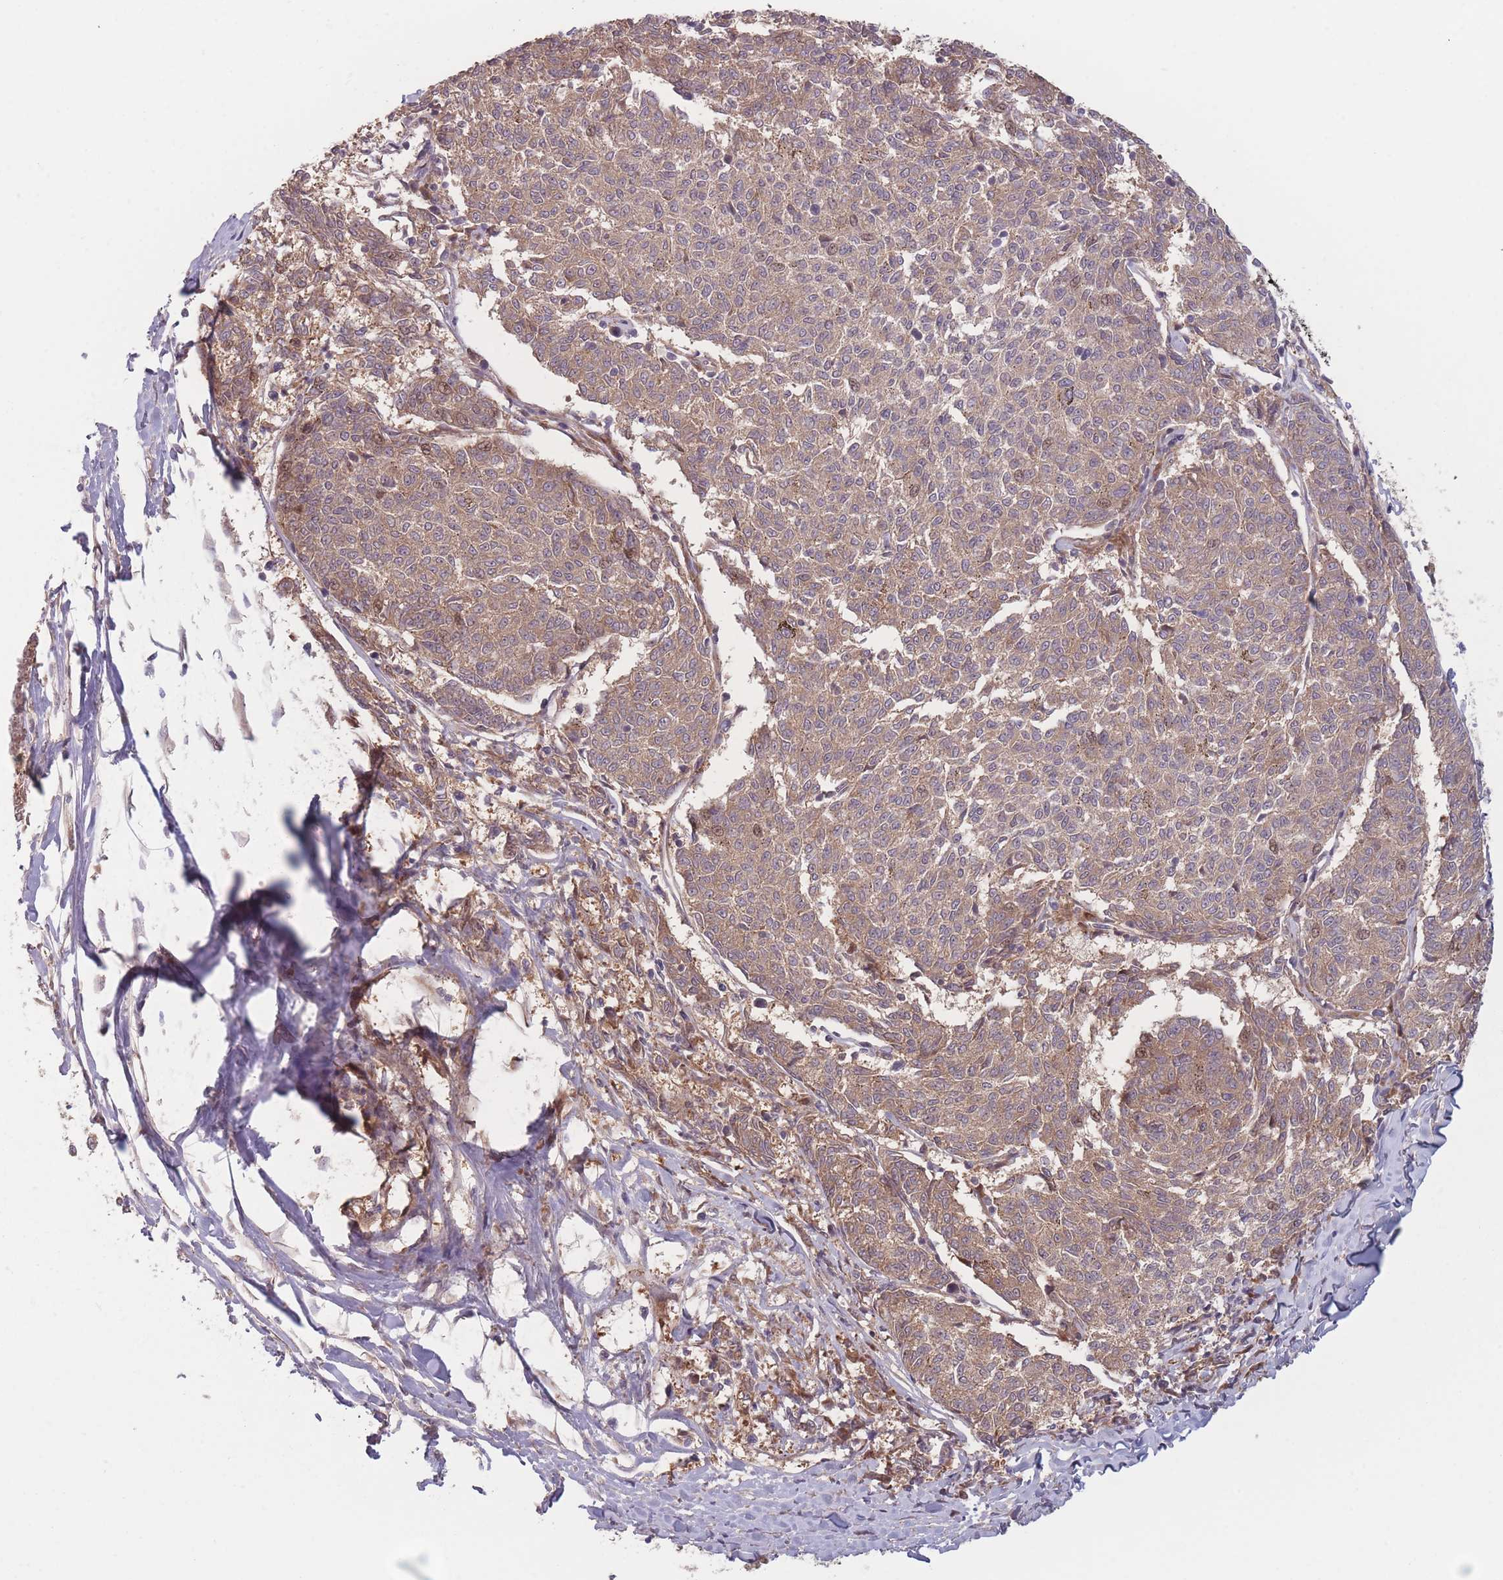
{"staining": {"intensity": "moderate", "quantity": ">75%", "location": "cytoplasmic/membranous"}, "tissue": "melanoma", "cell_type": "Tumor cells", "image_type": "cancer", "snomed": [{"axis": "morphology", "description": "Malignant melanoma, NOS"}, {"axis": "topography", "description": "Skin"}], "caption": "Melanoma stained for a protein (brown) shows moderate cytoplasmic/membranous positive staining in approximately >75% of tumor cells.", "gene": "RPS18", "patient": {"sex": "female", "age": 72}}